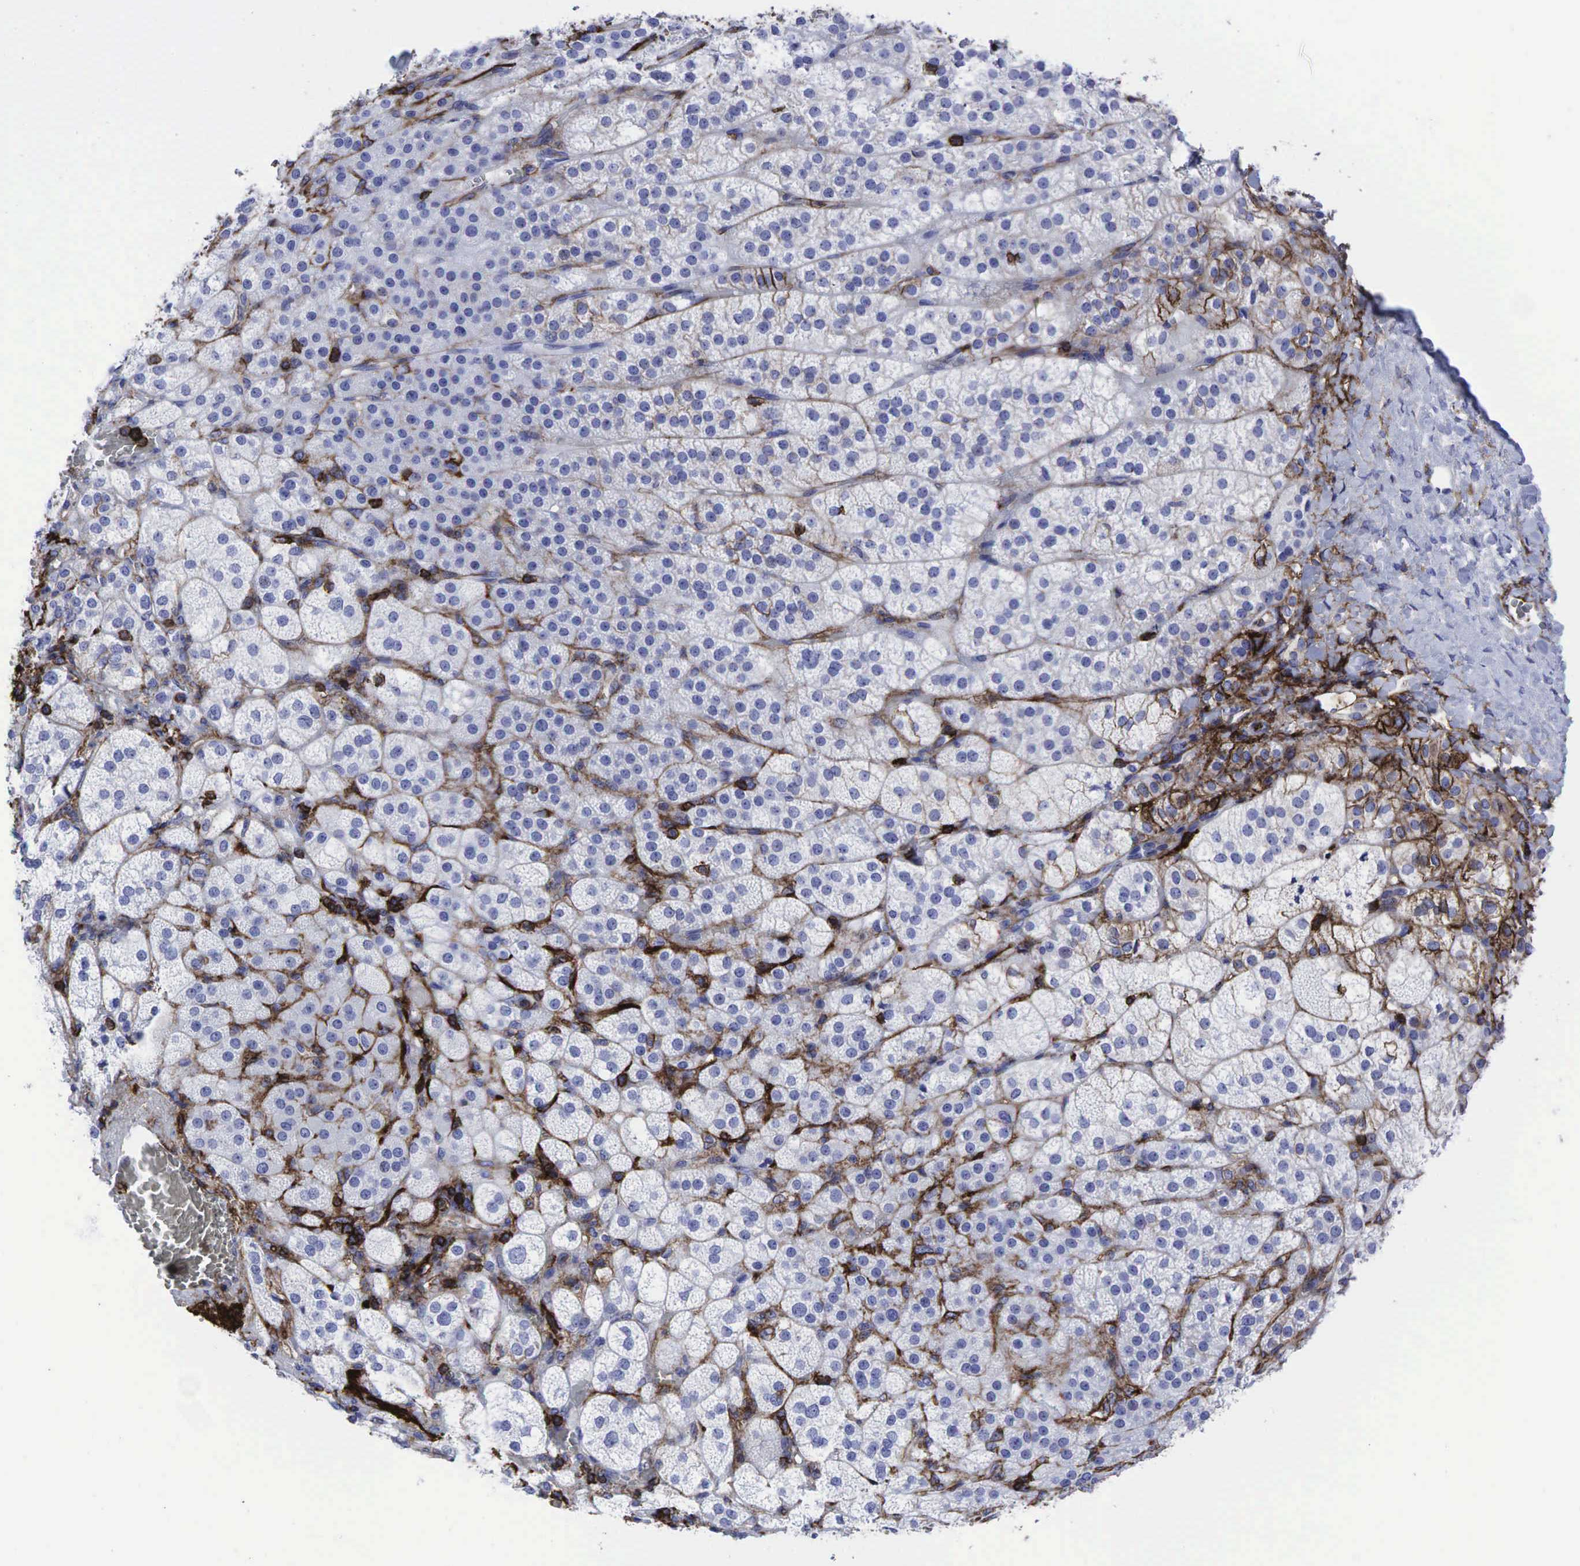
{"staining": {"intensity": "moderate", "quantity": "<25%", "location": "cytoplasmic/membranous"}, "tissue": "adrenal gland", "cell_type": "Glandular cells", "image_type": "normal", "snomed": [{"axis": "morphology", "description": "Normal tissue, NOS"}, {"axis": "topography", "description": "Adrenal gland"}], "caption": "Immunohistochemistry staining of unremarkable adrenal gland, which shows low levels of moderate cytoplasmic/membranous staining in approximately <25% of glandular cells indicating moderate cytoplasmic/membranous protein staining. The staining was performed using DAB (brown) for protein detection and nuclei were counterstained in hematoxylin (blue).", "gene": "CD44", "patient": {"sex": "female", "age": 60}}